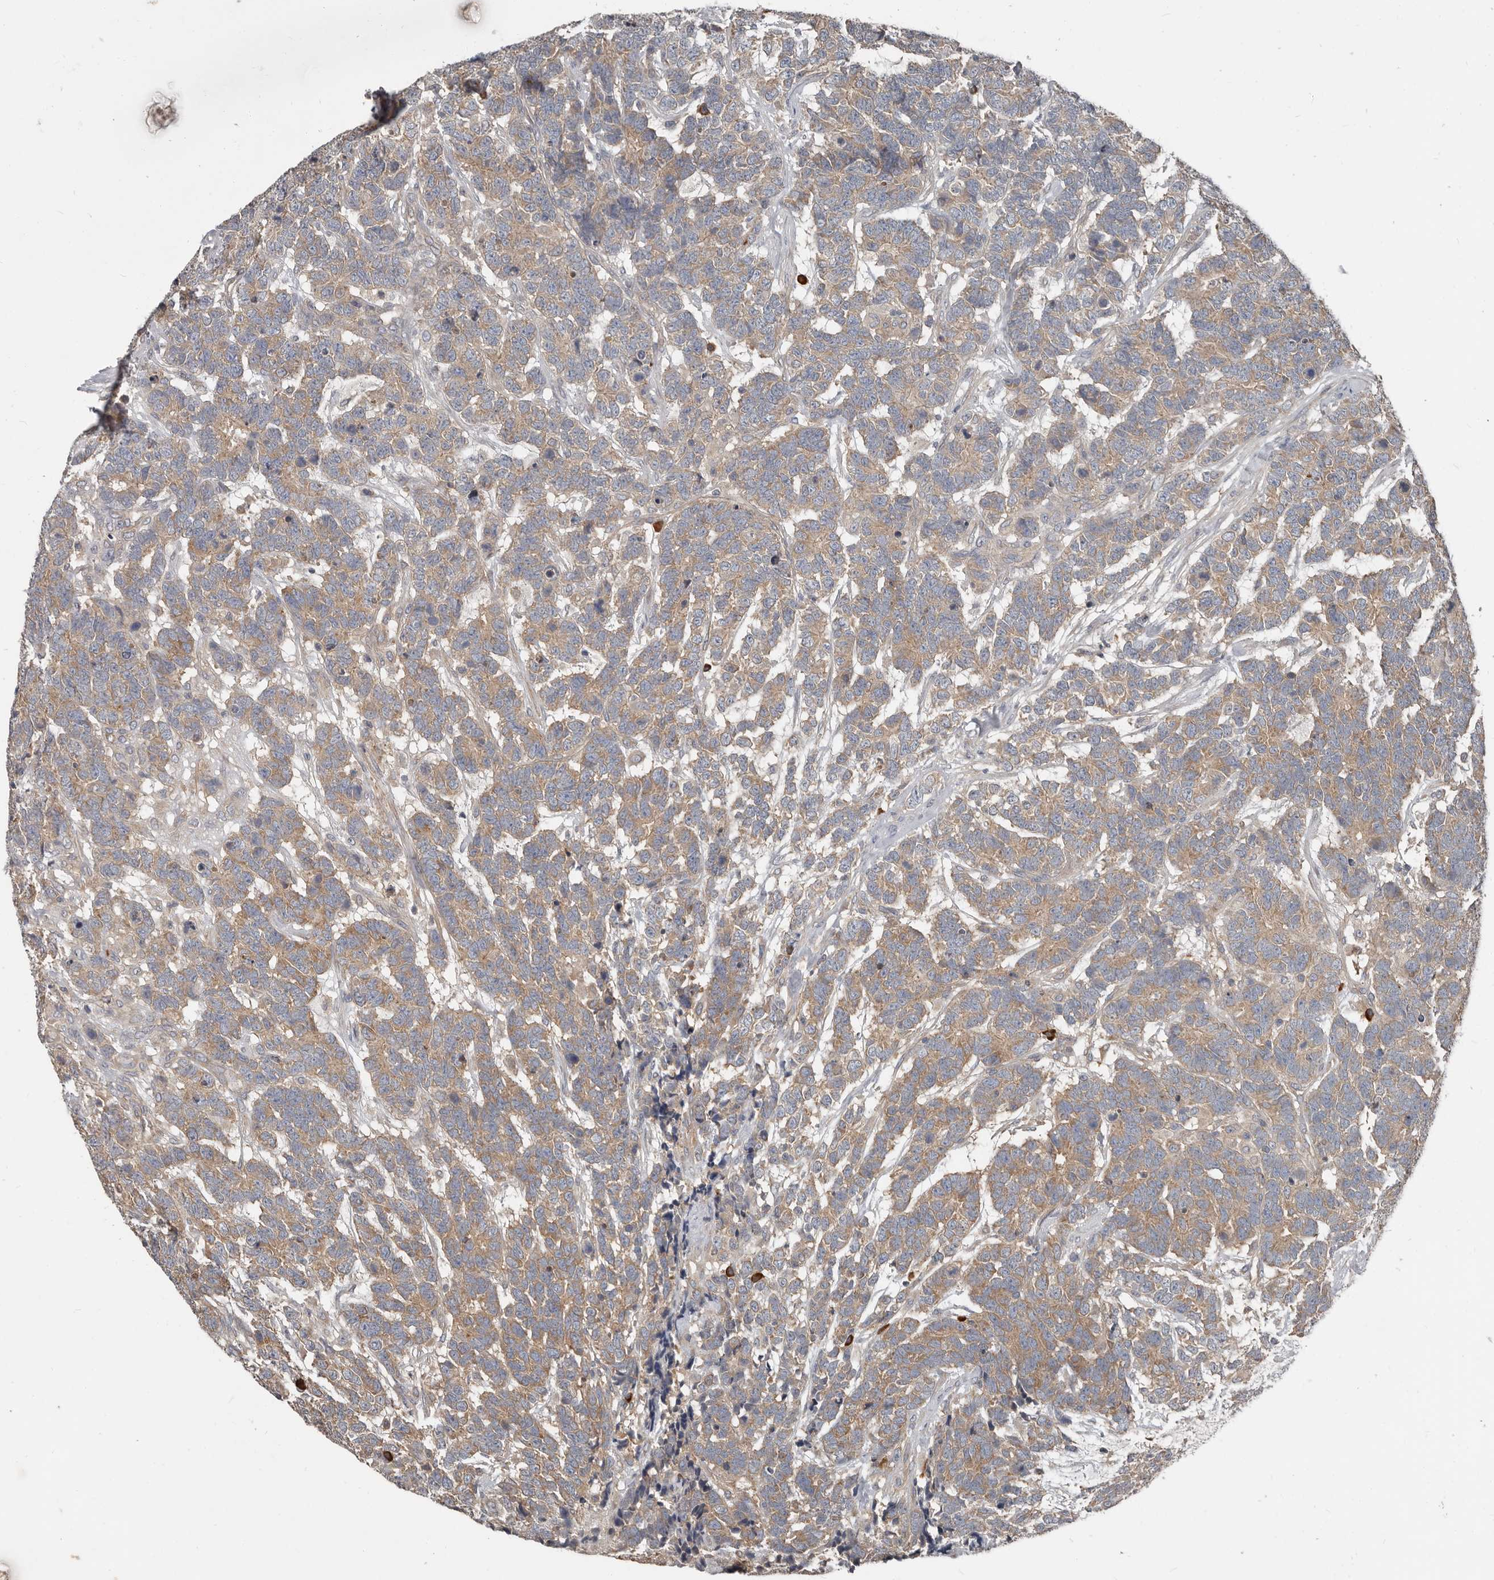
{"staining": {"intensity": "moderate", "quantity": ">75%", "location": "cytoplasmic/membranous"}, "tissue": "testis cancer", "cell_type": "Tumor cells", "image_type": "cancer", "snomed": [{"axis": "morphology", "description": "Carcinoma, Embryonal, NOS"}, {"axis": "topography", "description": "Testis"}], "caption": "Testis embryonal carcinoma tissue shows moderate cytoplasmic/membranous positivity in about >75% of tumor cells, visualized by immunohistochemistry.", "gene": "AKNAD1", "patient": {"sex": "male", "age": 26}}